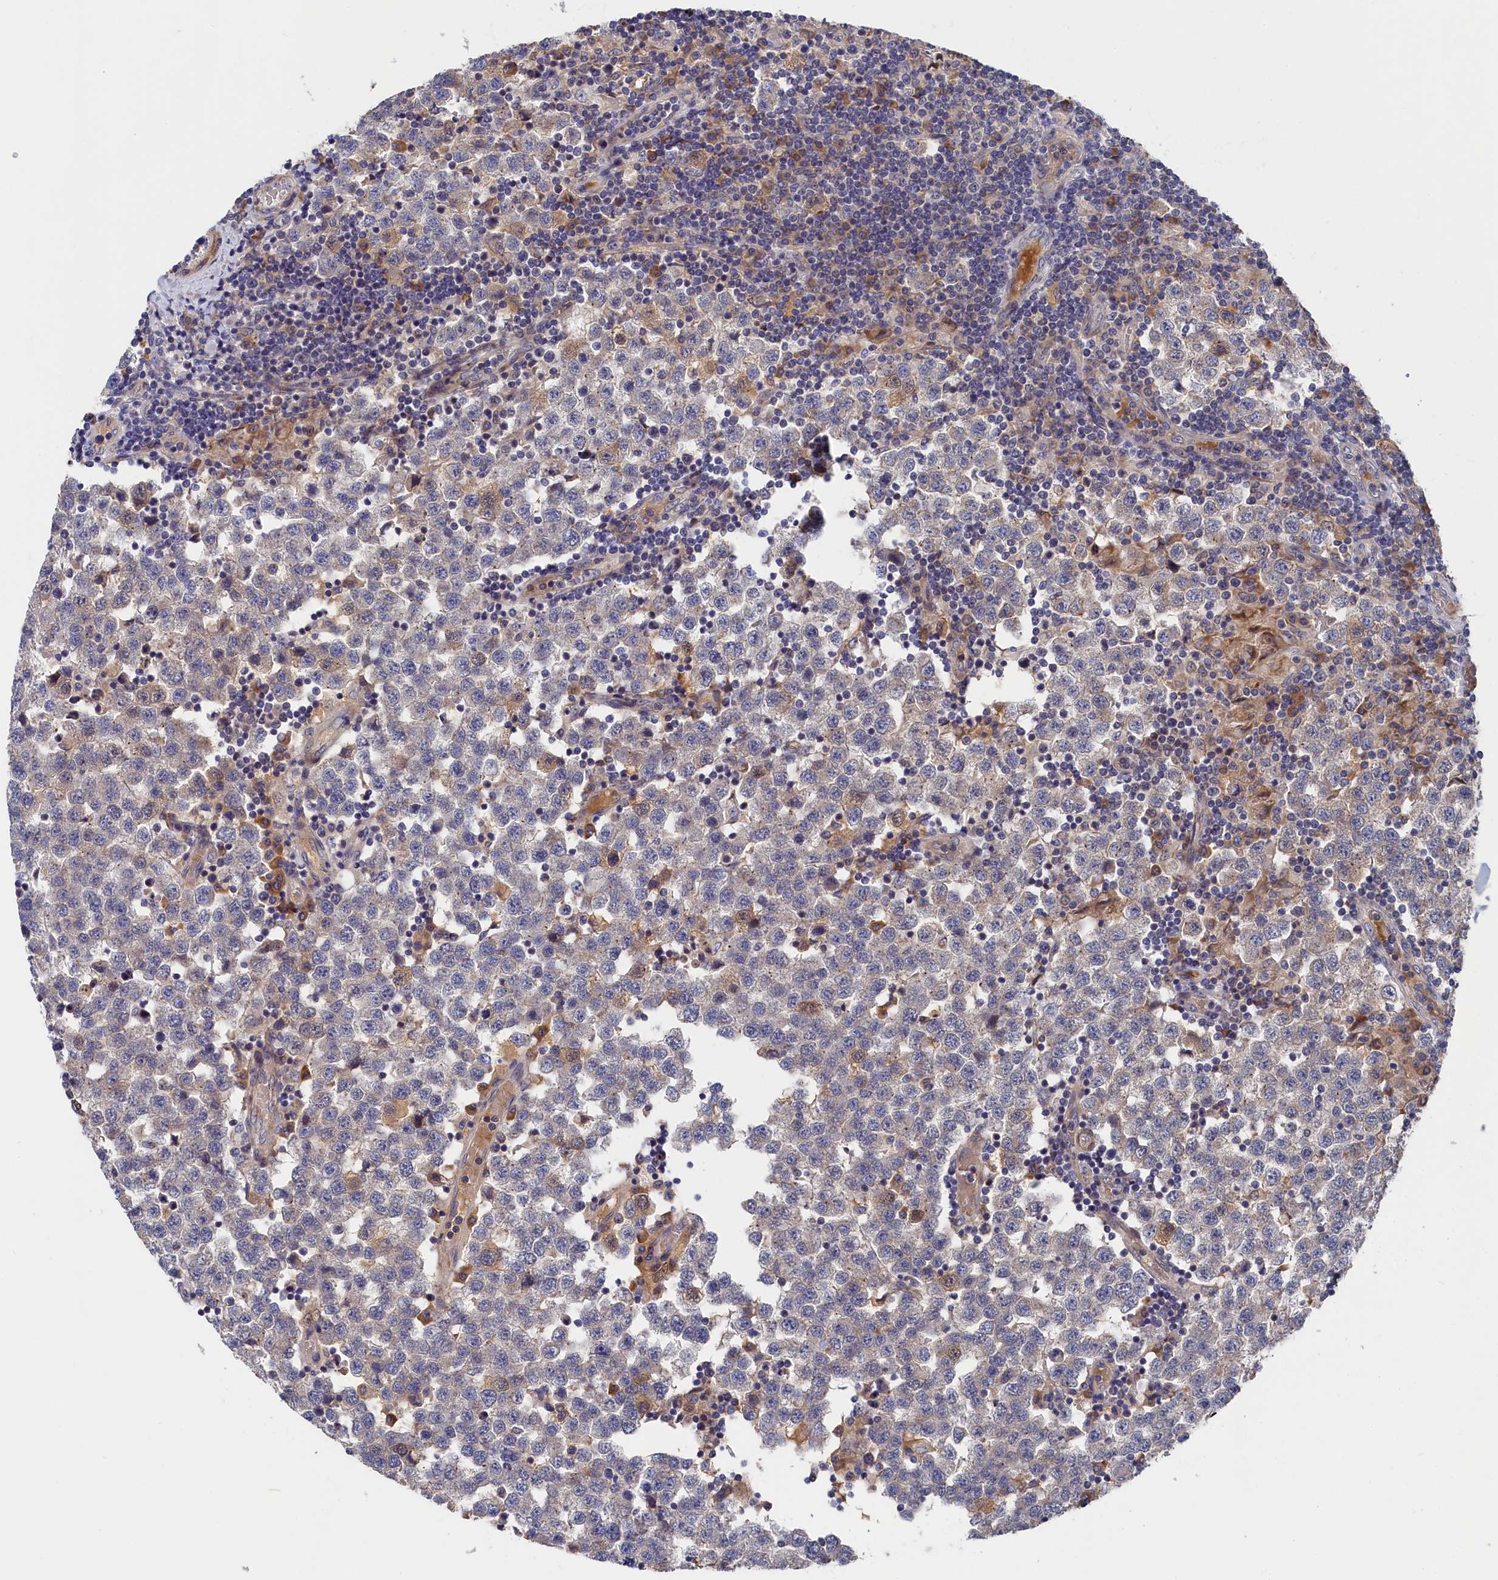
{"staining": {"intensity": "weak", "quantity": "25%-75%", "location": "cytoplasmic/membranous"}, "tissue": "testis cancer", "cell_type": "Tumor cells", "image_type": "cancer", "snomed": [{"axis": "morphology", "description": "Seminoma, NOS"}, {"axis": "topography", "description": "Testis"}], "caption": "Protein staining of testis cancer (seminoma) tissue shows weak cytoplasmic/membranous expression in about 25%-75% of tumor cells.", "gene": "CYB5D2", "patient": {"sex": "male", "age": 34}}